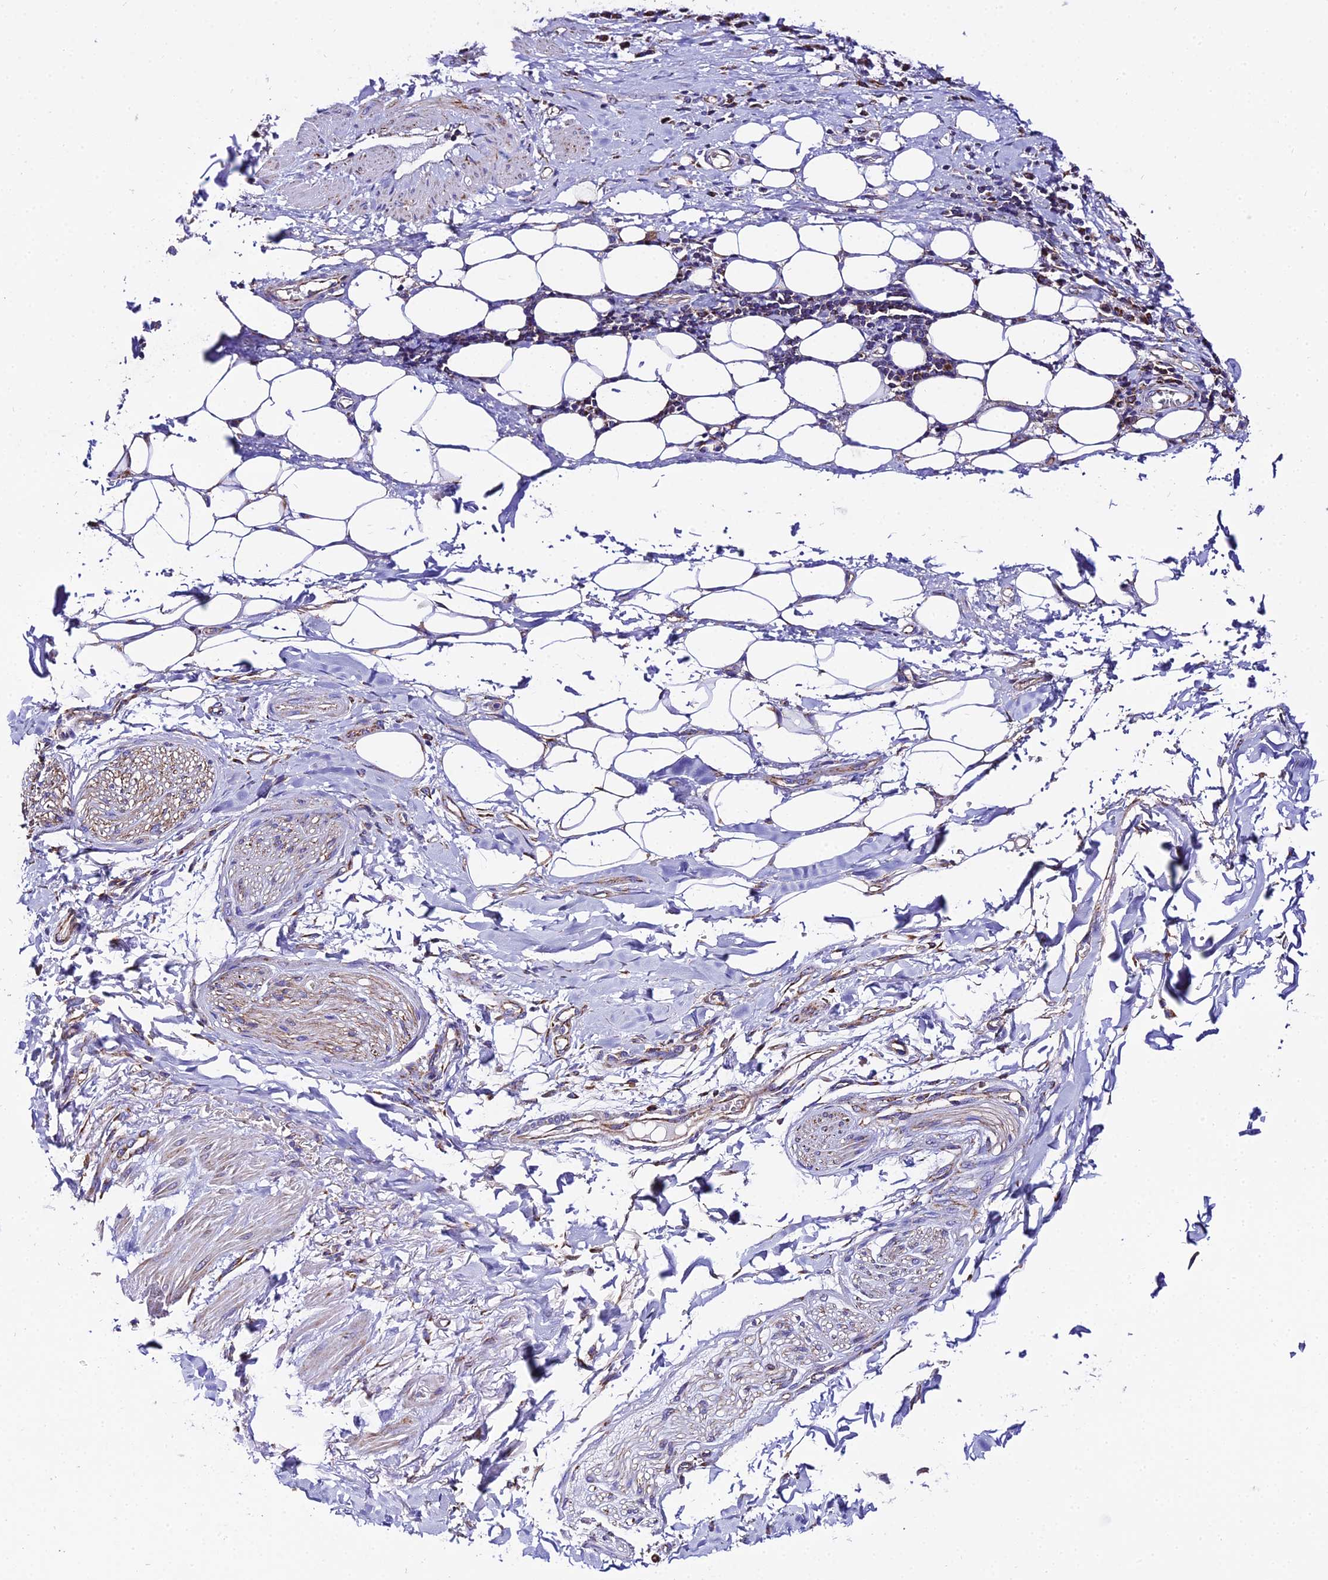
{"staining": {"intensity": "negative", "quantity": "none", "location": "none"}, "tissue": "adipose tissue", "cell_type": "Adipocytes", "image_type": "normal", "snomed": [{"axis": "morphology", "description": "Normal tissue, NOS"}, {"axis": "morphology", "description": "Adenocarcinoma, NOS"}, {"axis": "topography", "description": "Esophagus"}], "caption": "An image of human adipose tissue is negative for staining in adipocytes. Nuclei are stained in blue.", "gene": "OCIAD1", "patient": {"sex": "male", "age": 62}}